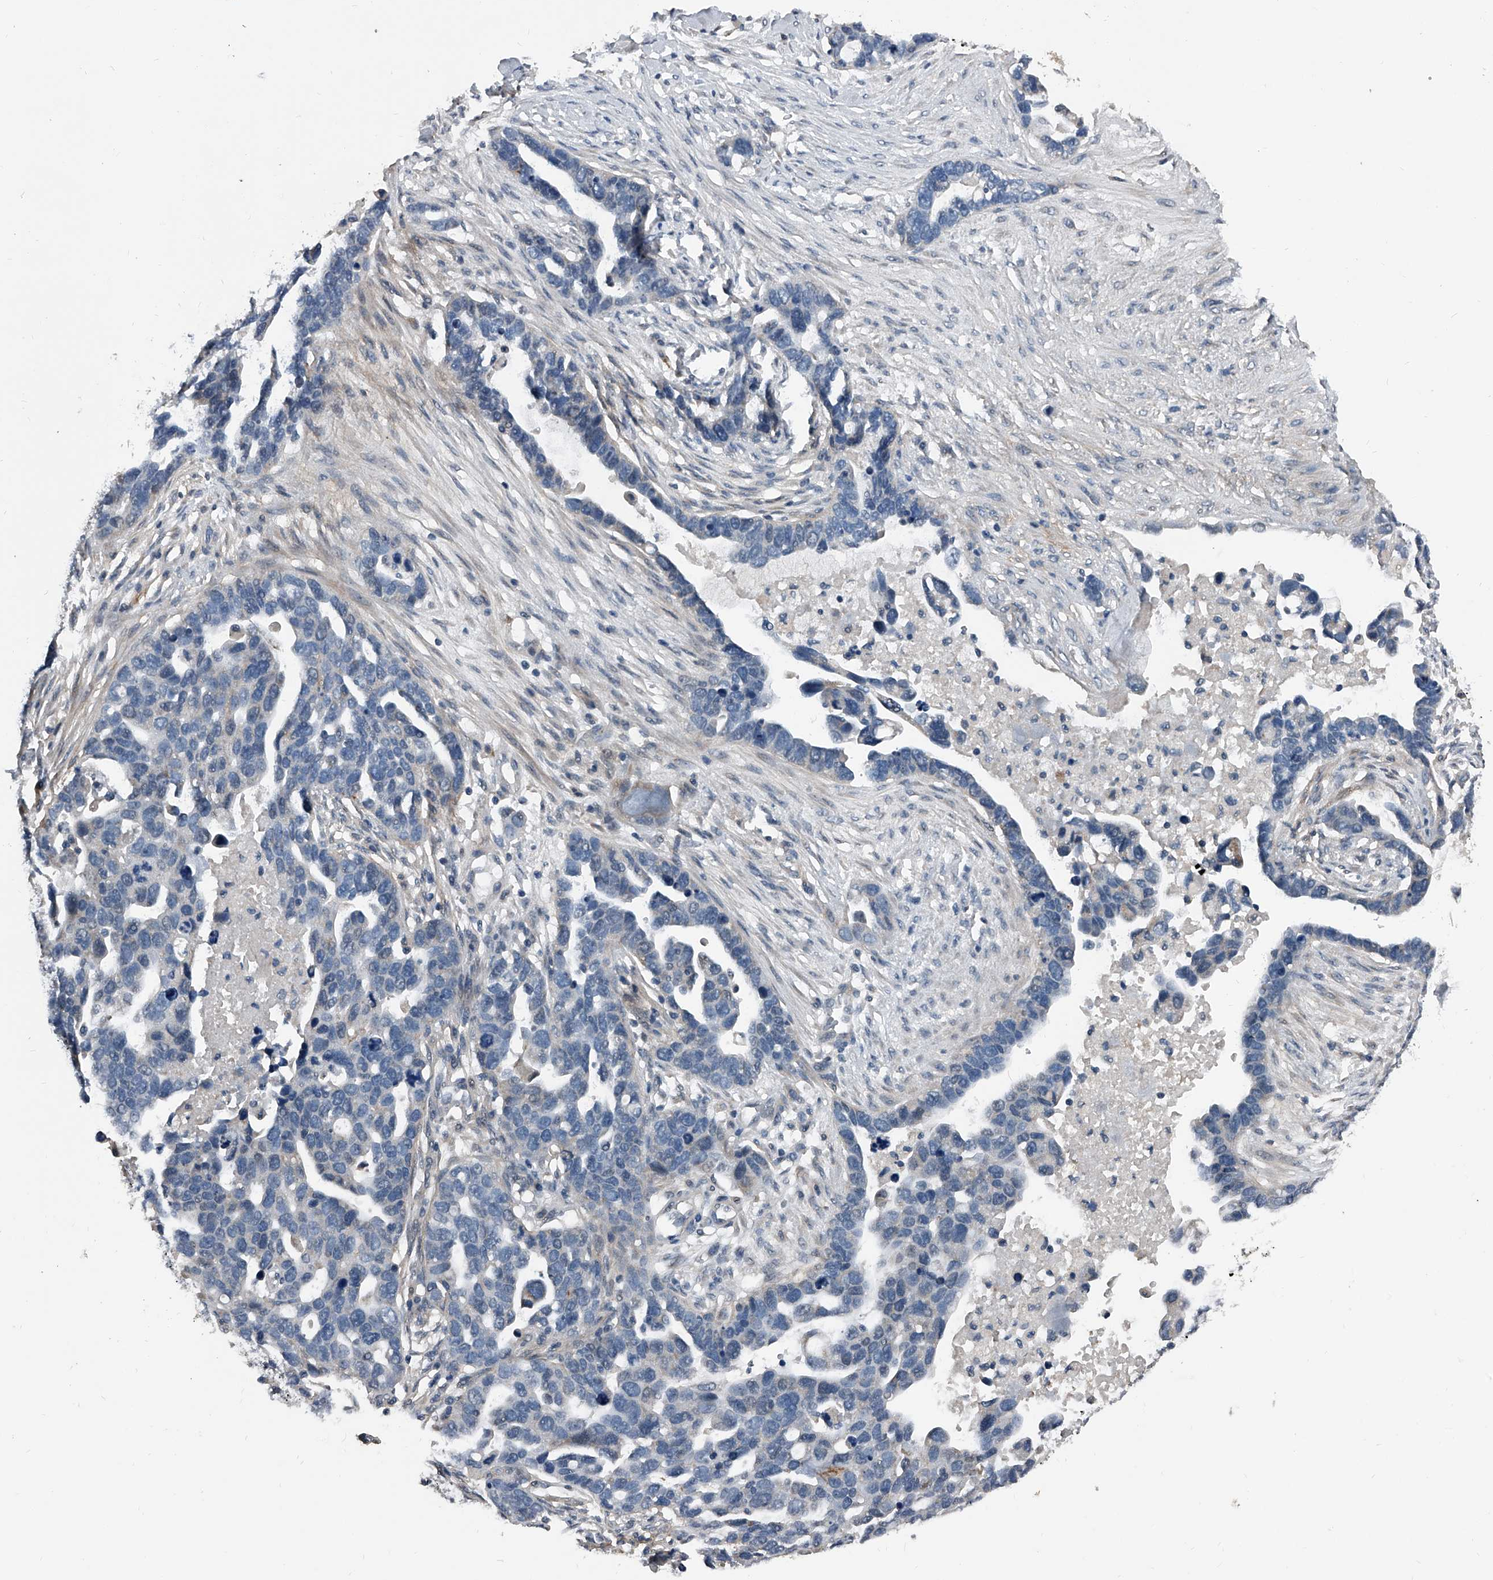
{"staining": {"intensity": "negative", "quantity": "none", "location": "none"}, "tissue": "ovarian cancer", "cell_type": "Tumor cells", "image_type": "cancer", "snomed": [{"axis": "morphology", "description": "Cystadenocarcinoma, serous, NOS"}, {"axis": "topography", "description": "Ovary"}], "caption": "Tumor cells show no significant protein positivity in ovarian serous cystadenocarcinoma. (Immunohistochemistry, brightfield microscopy, high magnification).", "gene": "PHACTR1", "patient": {"sex": "female", "age": 54}}